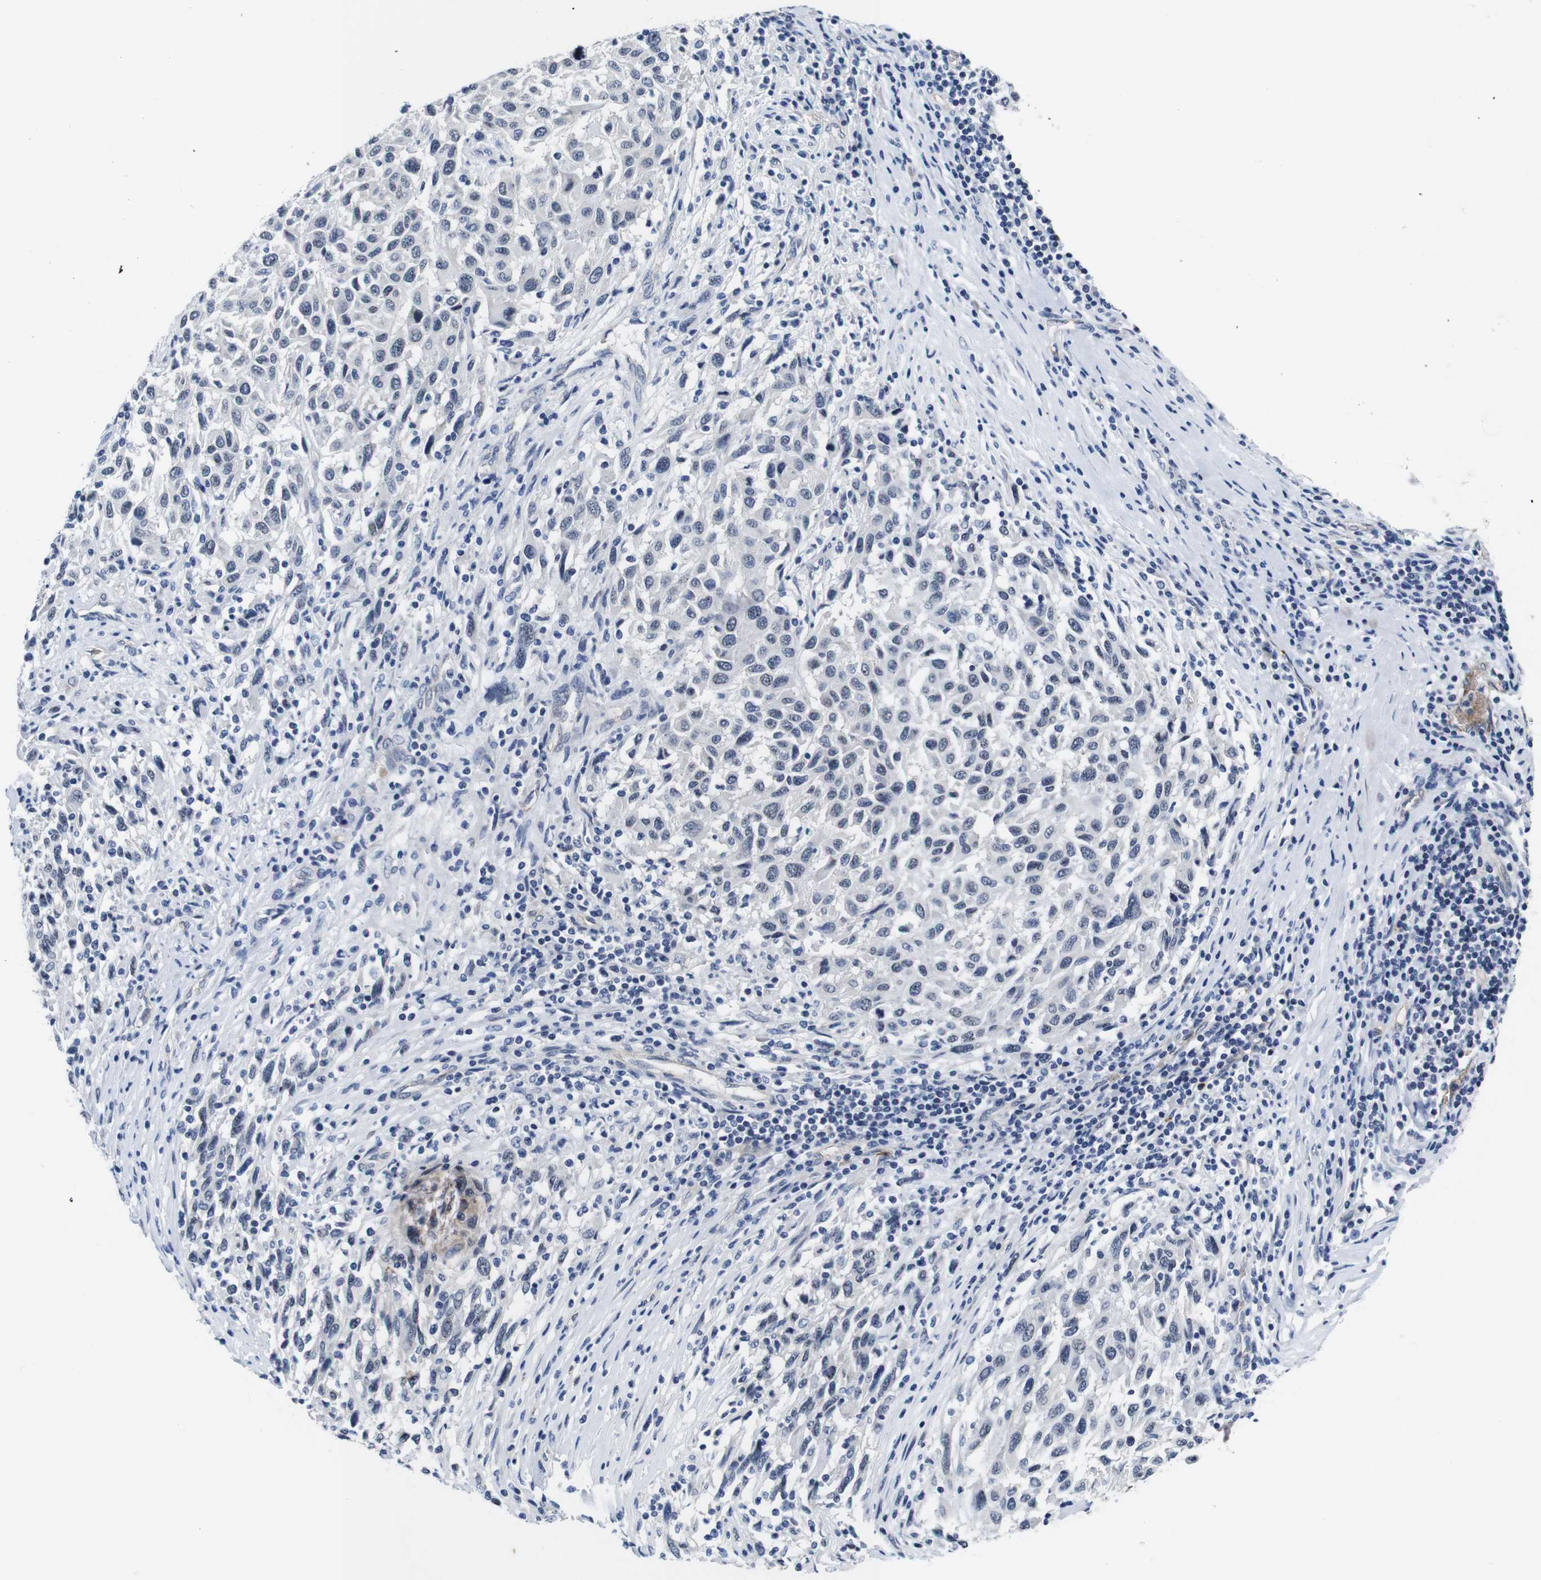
{"staining": {"intensity": "negative", "quantity": "none", "location": "none"}, "tissue": "melanoma", "cell_type": "Tumor cells", "image_type": "cancer", "snomed": [{"axis": "morphology", "description": "Malignant melanoma, Metastatic site"}, {"axis": "topography", "description": "Lymph node"}], "caption": "Immunohistochemistry (IHC) of human melanoma reveals no expression in tumor cells. (DAB immunohistochemistry (IHC) with hematoxylin counter stain).", "gene": "SOCS3", "patient": {"sex": "male", "age": 61}}